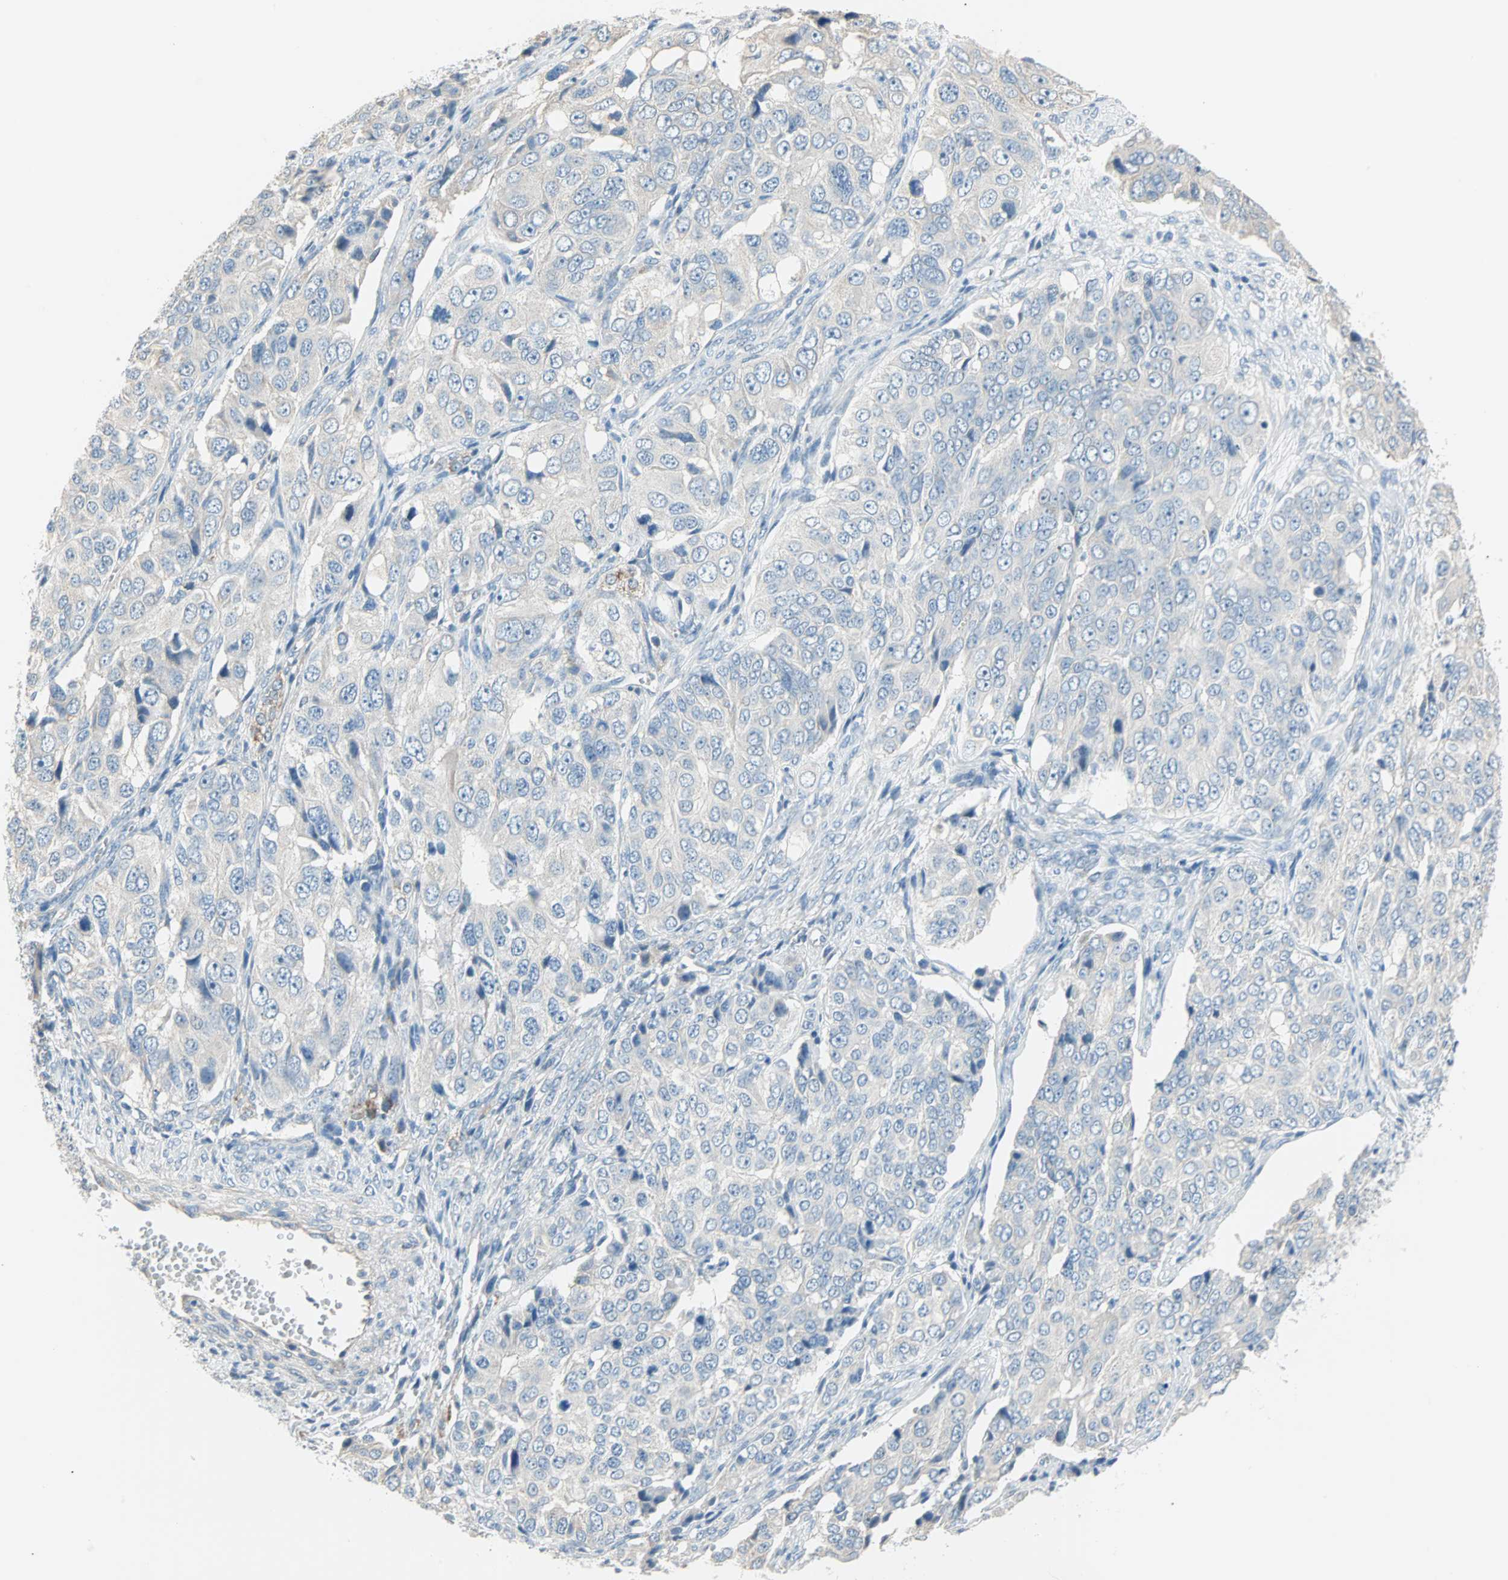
{"staining": {"intensity": "negative", "quantity": "none", "location": "none"}, "tissue": "ovarian cancer", "cell_type": "Tumor cells", "image_type": "cancer", "snomed": [{"axis": "morphology", "description": "Carcinoma, endometroid"}, {"axis": "topography", "description": "Ovary"}], "caption": "Tumor cells show no significant protein staining in ovarian cancer (endometroid carcinoma). The staining is performed using DAB (3,3'-diaminobenzidine) brown chromogen with nuclei counter-stained in using hematoxylin.", "gene": "ACVRL1", "patient": {"sex": "female", "age": 51}}